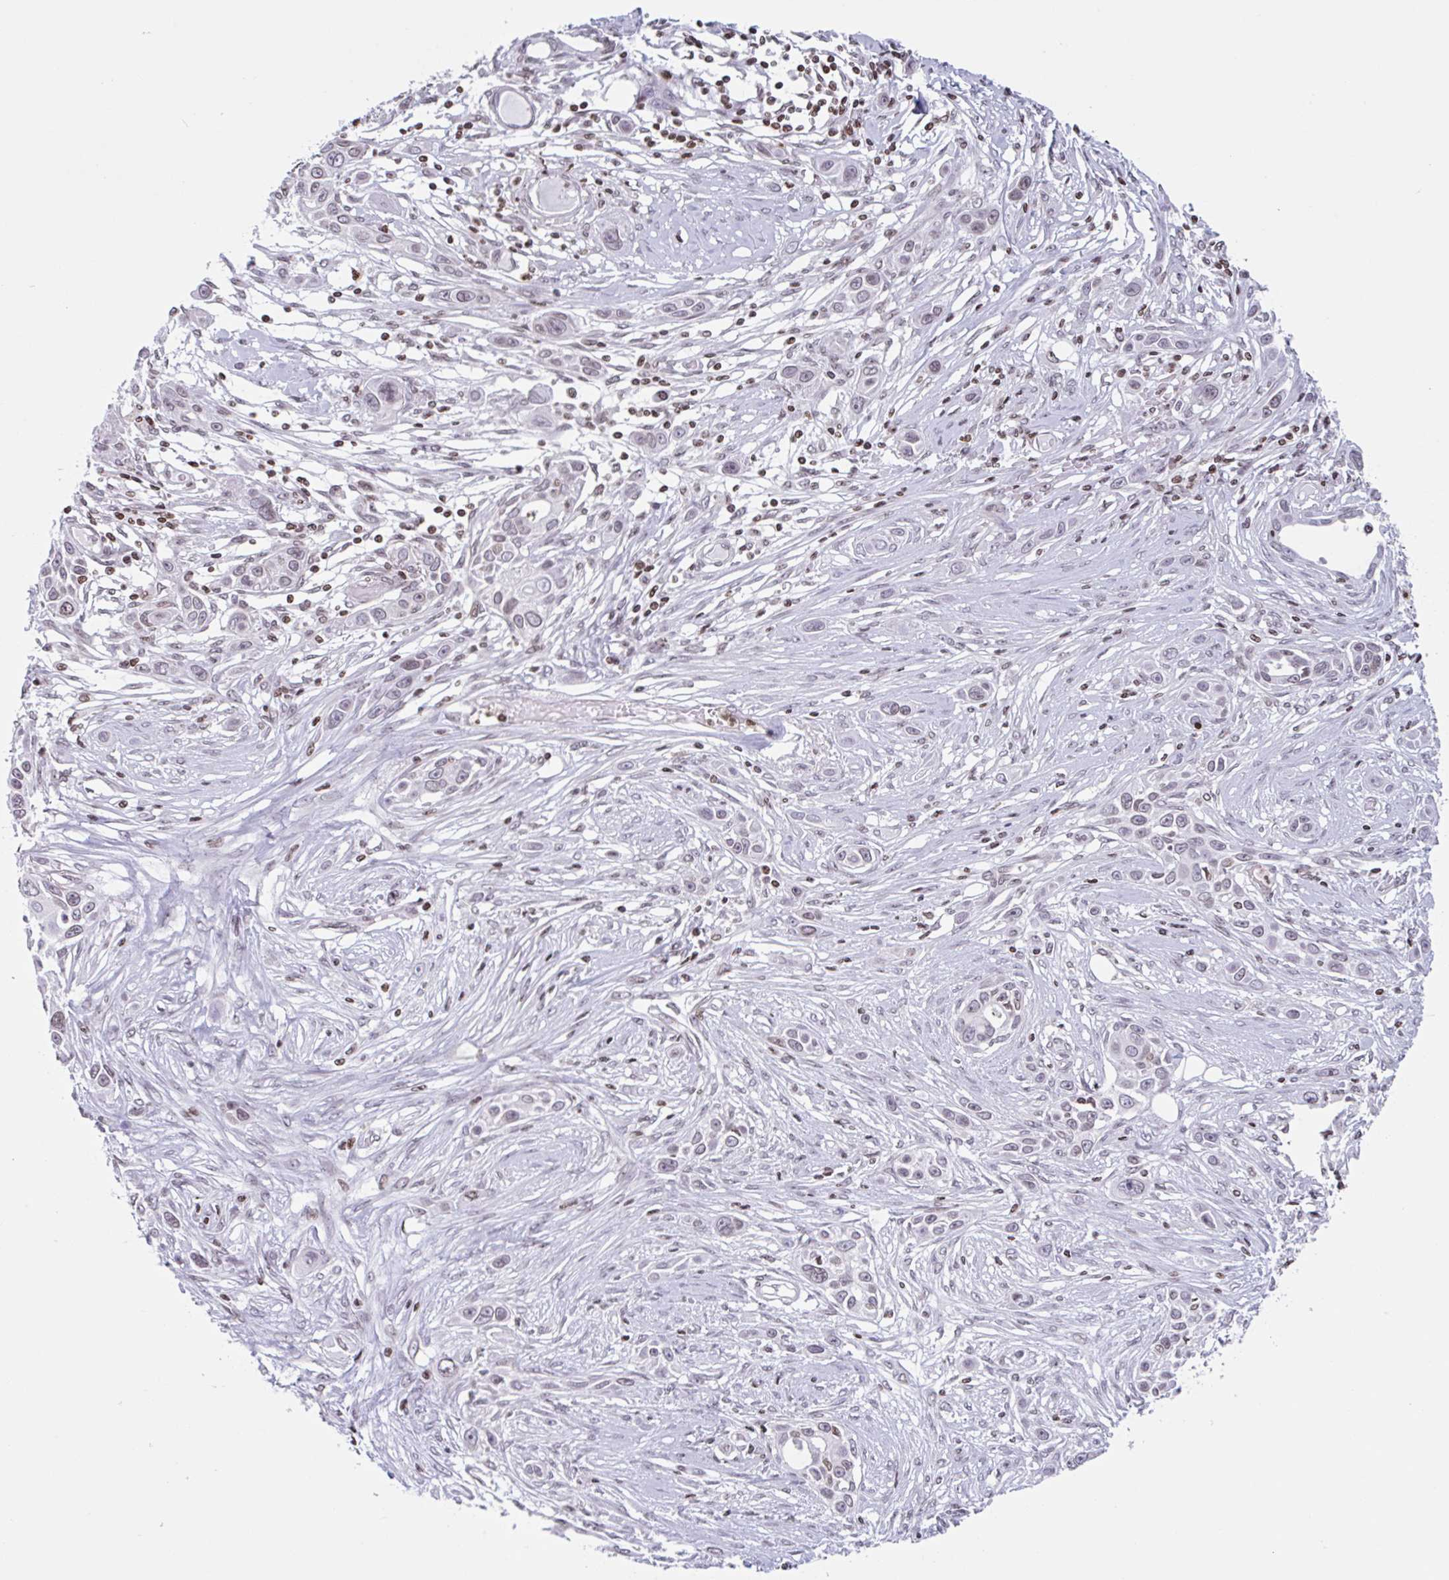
{"staining": {"intensity": "weak", "quantity": "25%-75%", "location": "nuclear"}, "tissue": "skin cancer", "cell_type": "Tumor cells", "image_type": "cancer", "snomed": [{"axis": "morphology", "description": "Squamous cell carcinoma, NOS"}, {"axis": "topography", "description": "Skin"}], "caption": "About 25%-75% of tumor cells in human squamous cell carcinoma (skin) exhibit weak nuclear protein positivity as visualized by brown immunohistochemical staining.", "gene": "NOL6", "patient": {"sex": "female", "age": 69}}